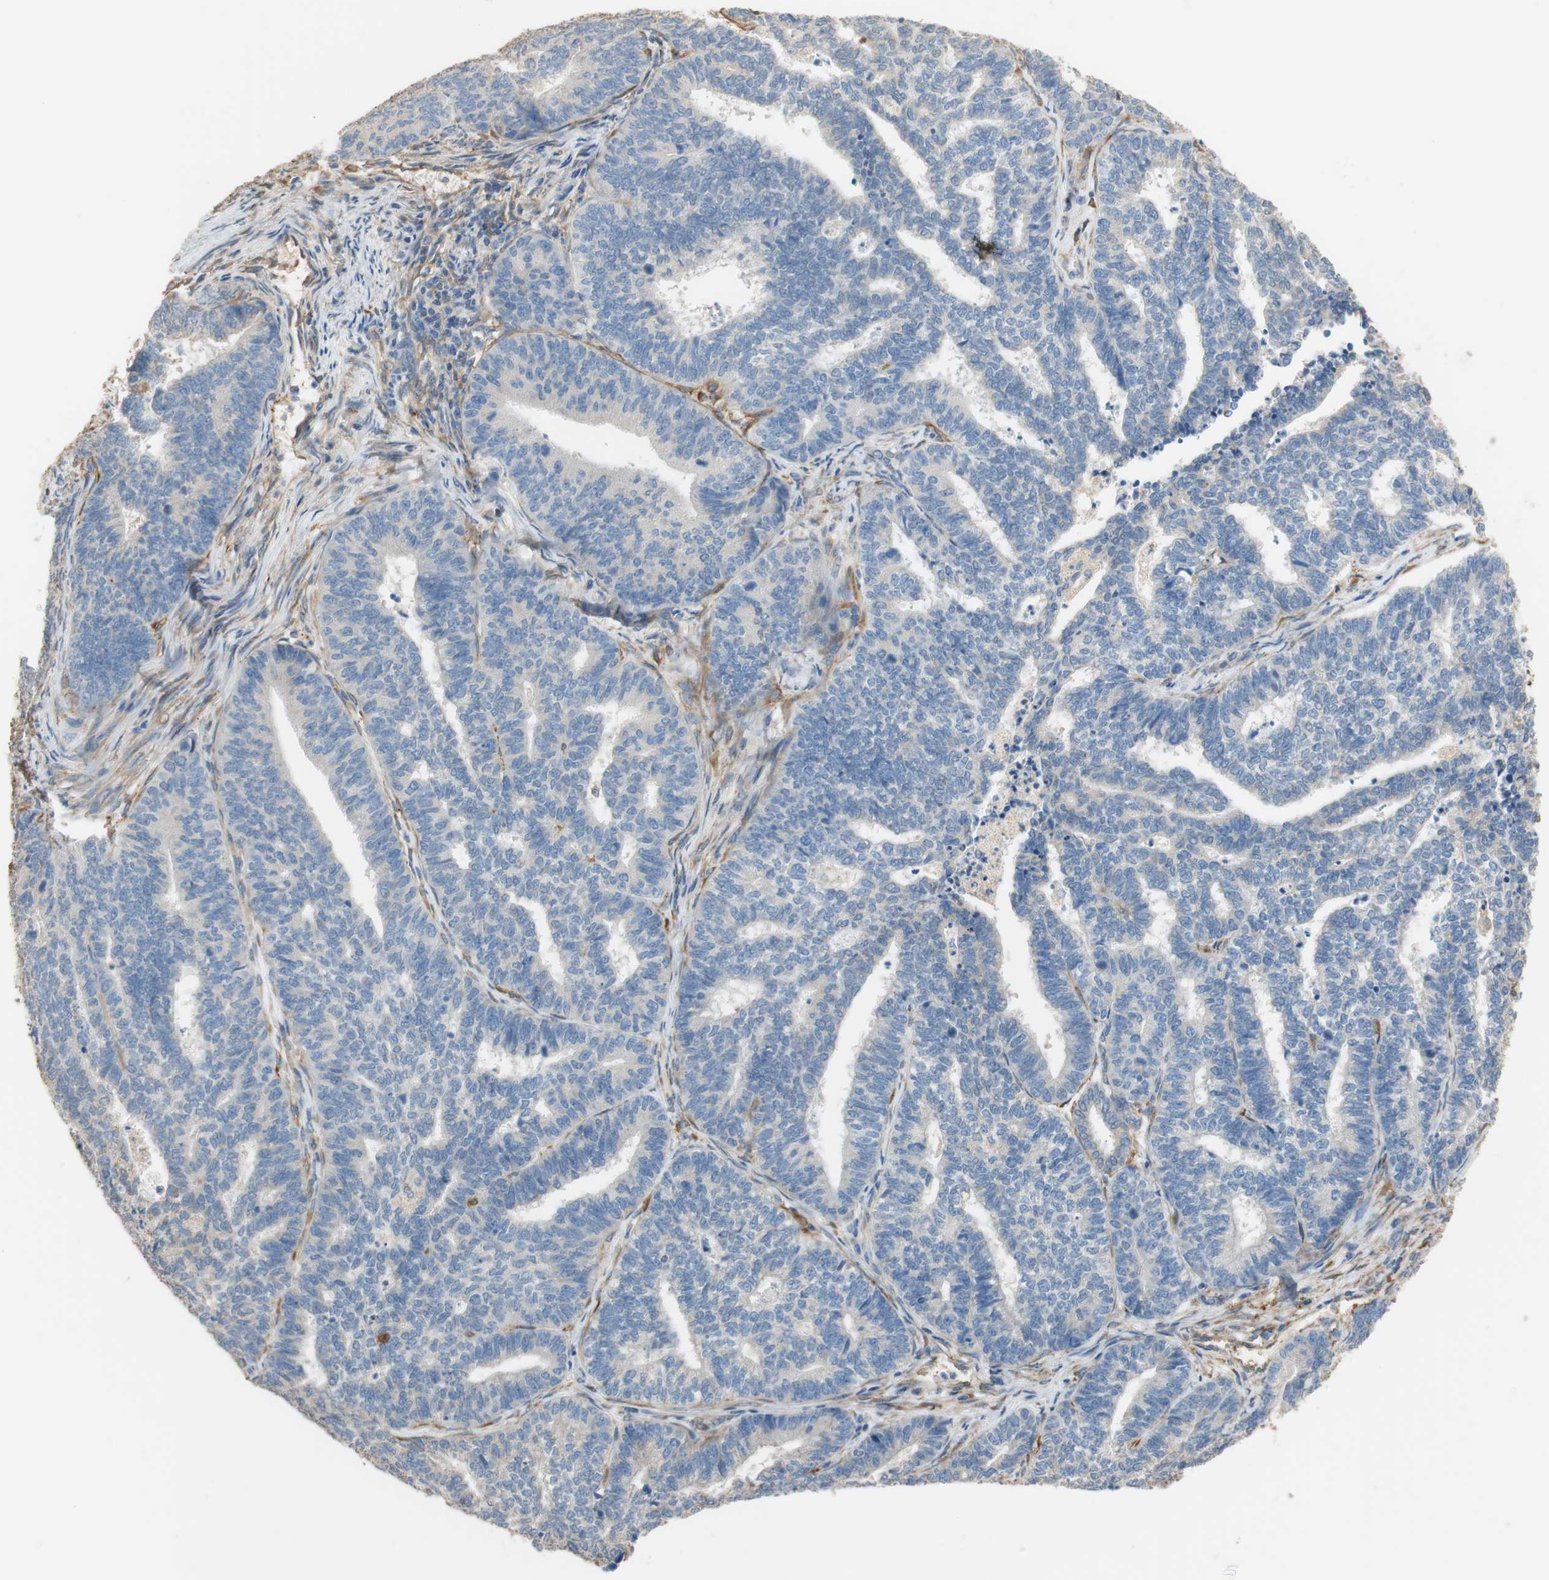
{"staining": {"intensity": "weak", "quantity": "25%-75%", "location": "cytoplasmic/membranous"}, "tissue": "endometrial cancer", "cell_type": "Tumor cells", "image_type": "cancer", "snomed": [{"axis": "morphology", "description": "Adenocarcinoma, NOS"}, {"axis": "topography", "description": "Endometrium"}], "caption": "Immunohistochemistry (IHC) photomicrograph of neoplastic tissue: endometrial cancer (adenocarcinoma) stained using immunohistochemistry (IHC) reveals low levels of weak protein expression localized specifically in the cytoplasmic/membranous of tumor cells, appearing as a cytoplasmic/membranous brown color.", "gene": "ALDH1A2", "patient": {"sex": "female", "age": 70}}